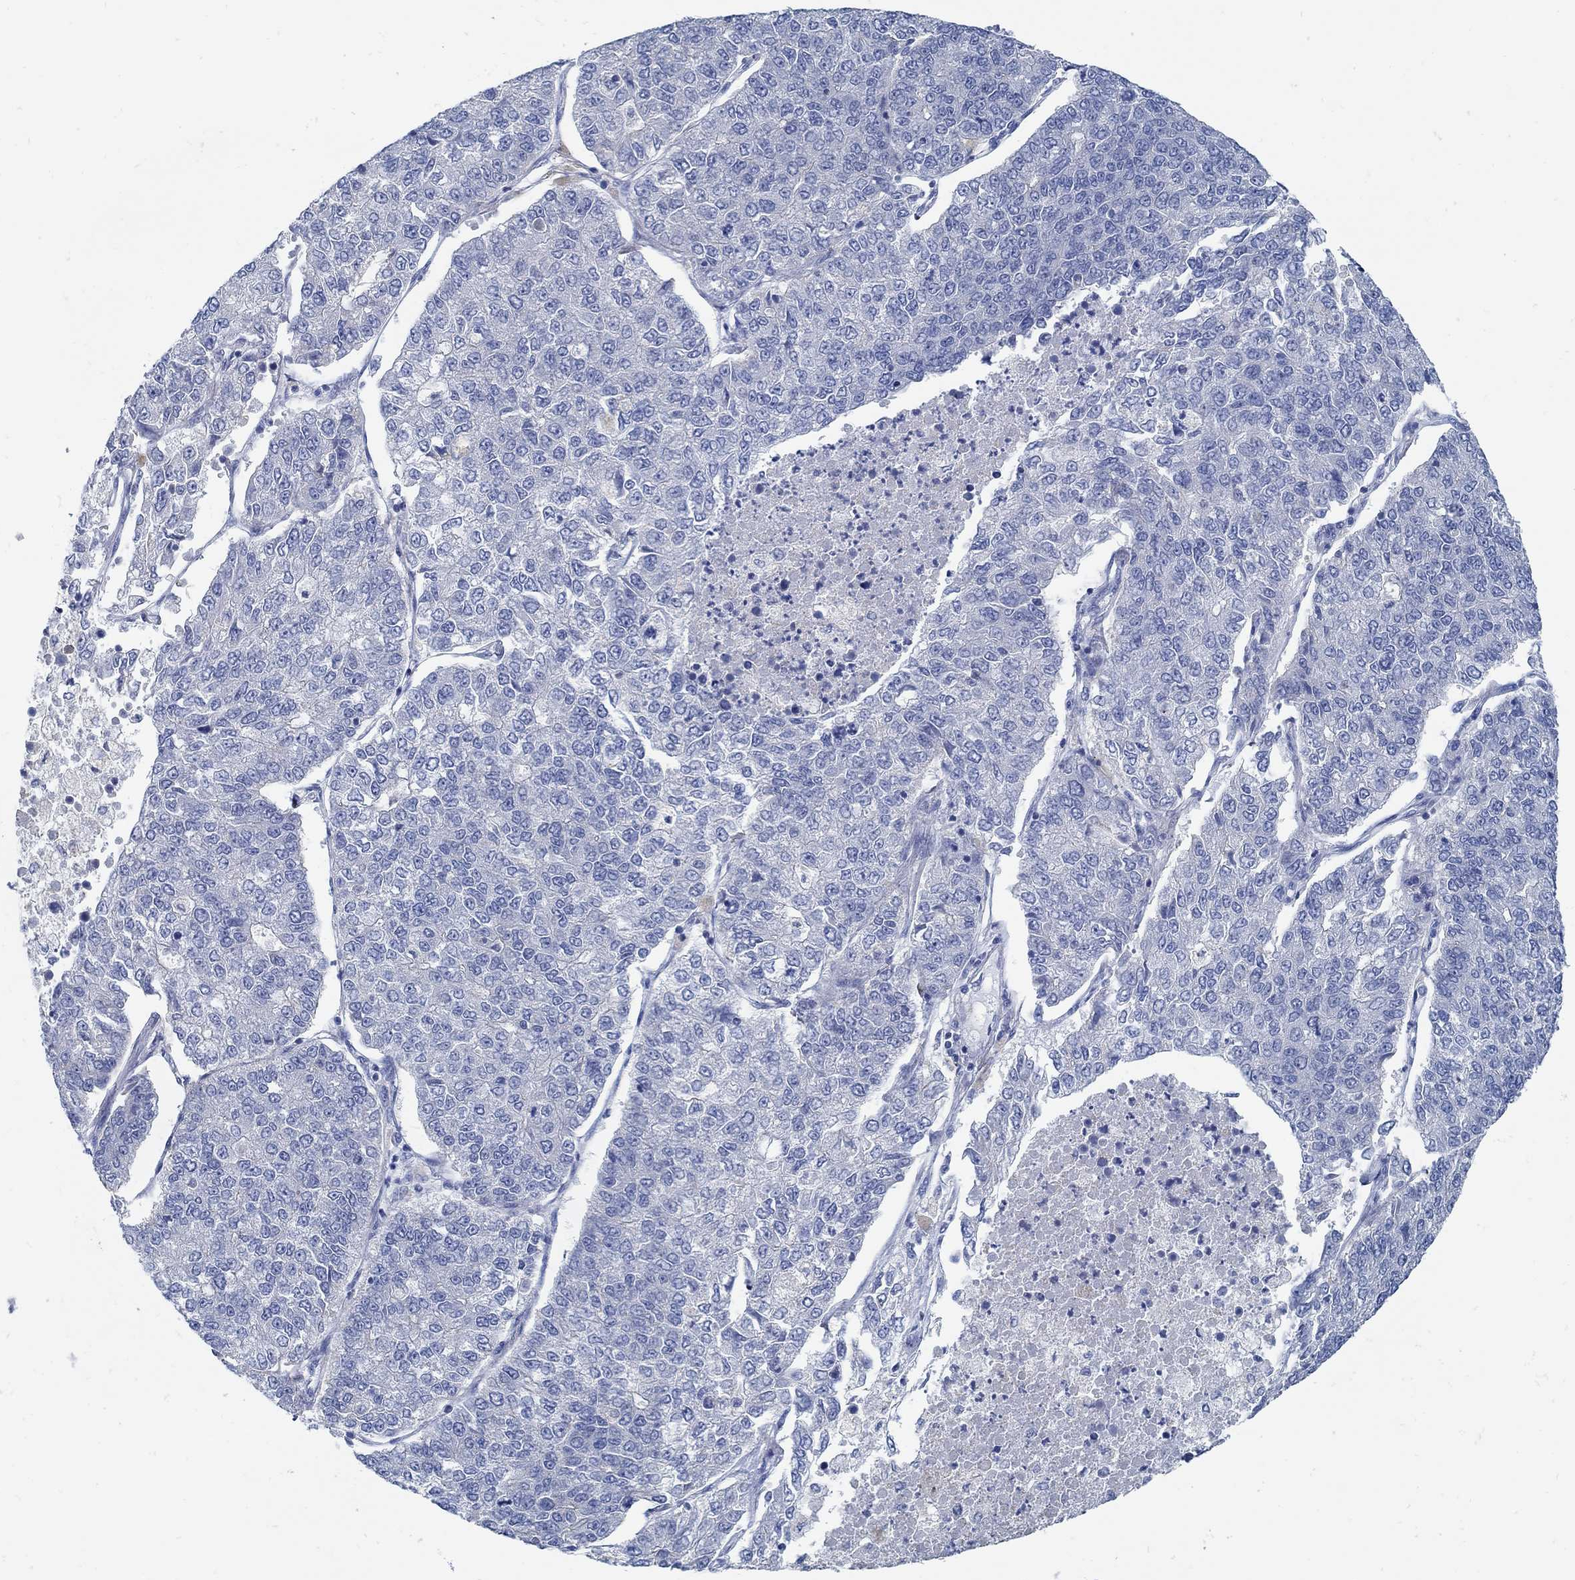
{"staining": {"intensity": "negative", "quantity": "none", "location": "none"}, "tissue": "lung cancer", "cell_type": "Tumor cells", "image_type": "cancer", "snomed": [{"axis": "morphology", "description": "Adenocarcinoma, NOS"}, {"axis": "topography", "description": "Lung"}], "caption": "IHC histopathology image of neoplastic tissue: human lung cancer stained with DAB (3,3'-diaminobenzidine) shows no significant protein positivity in tumor cells.", "gene": "ZFAND4", "patient": {"sex": "male", "age": 49}}